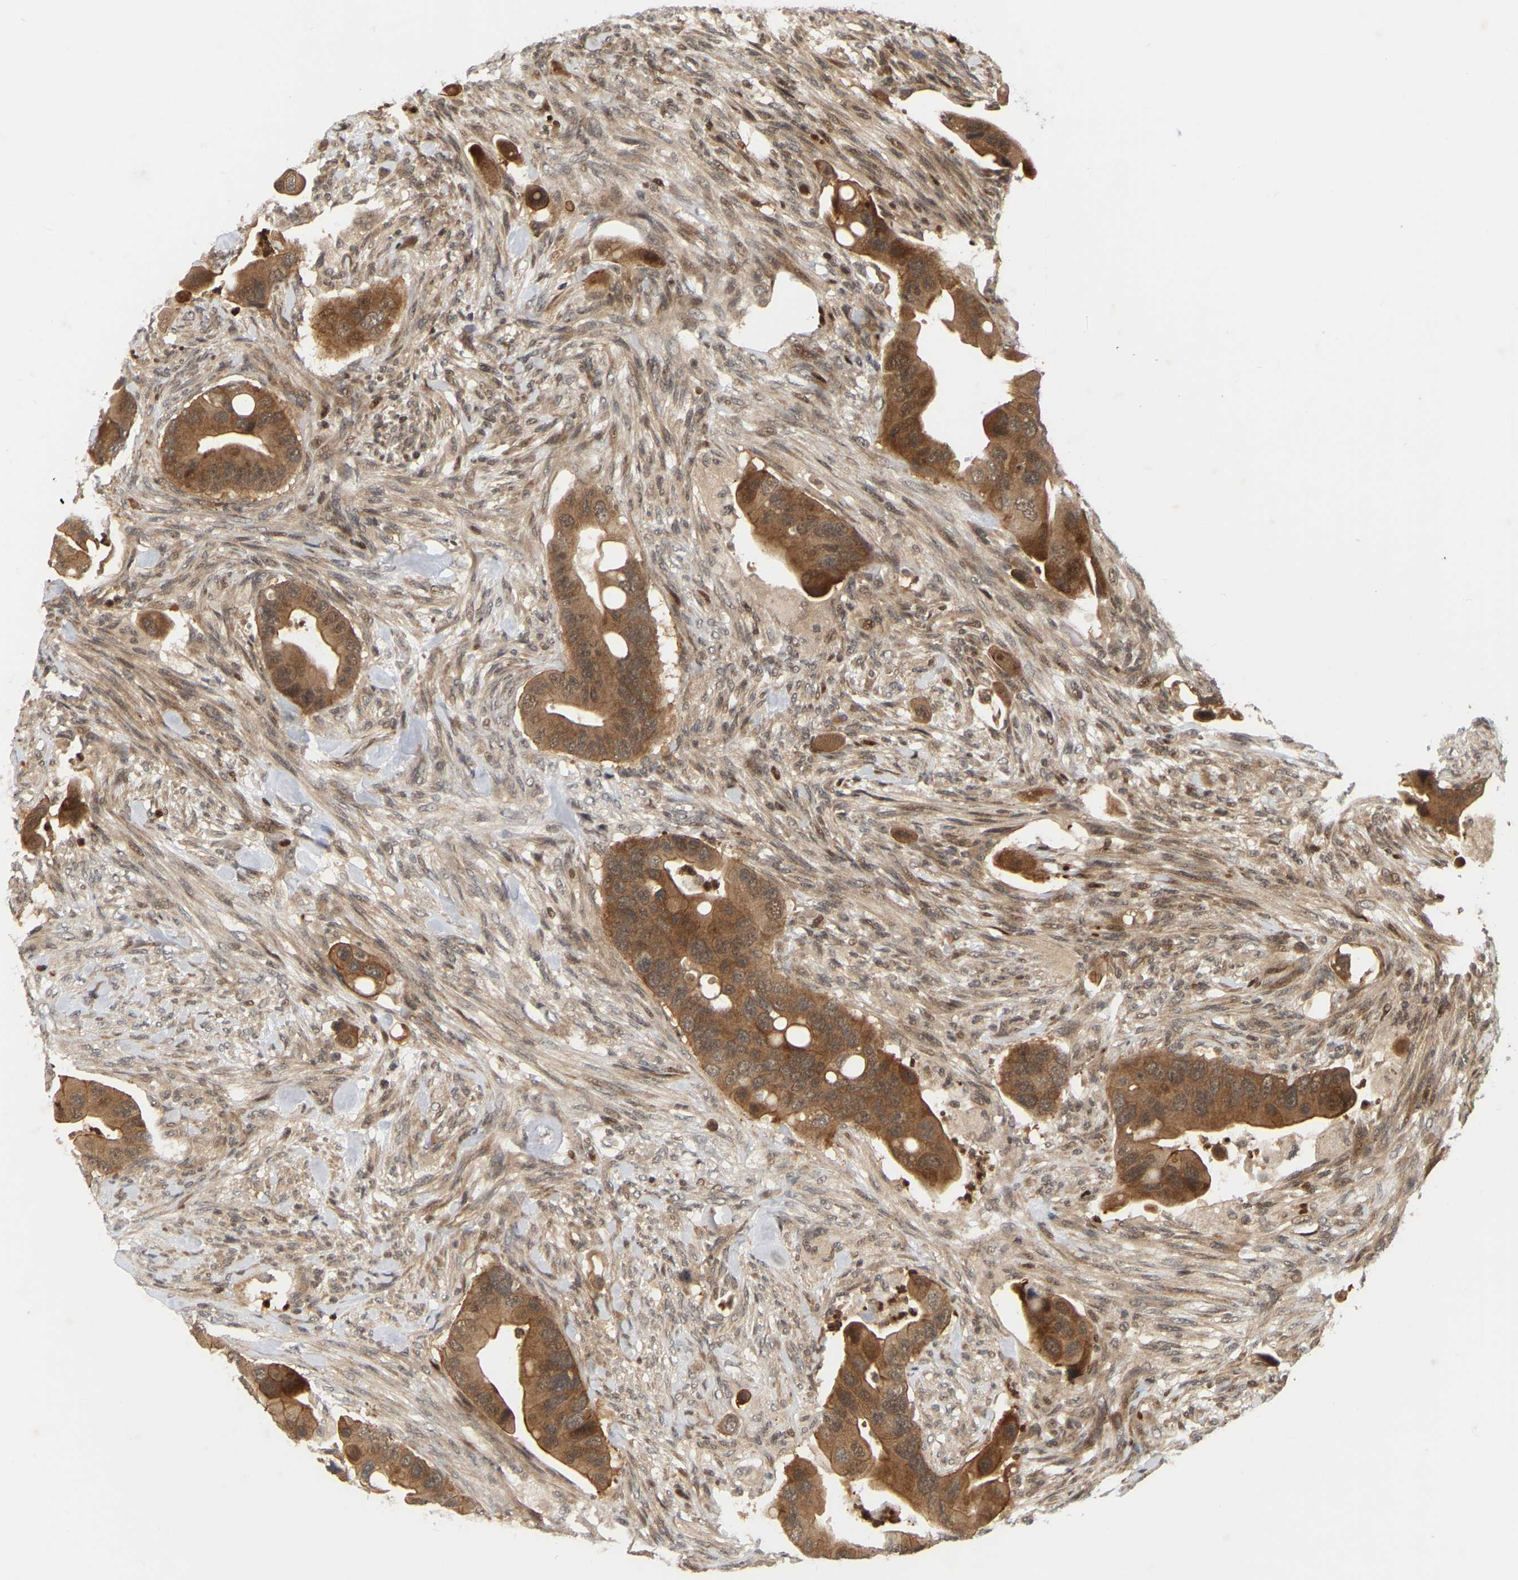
{"staining": {"intensity": "moderate", "quantity": ">75%", "location": "cytoplasmic/membranous"}, "tissue": "colorectal cancer", "cell_type": "Tumor cells", "image_type": "cancer", "snomed": [{"axis": "morphology", "description": "Adenocarcinoma, NOS"}, {"axis": "topography", "description": "Rectum"}], "caption": "Tumor cells reveal medium levels of moderate cytoplasmic/membranous expression in approximately >75% of cells in colorectal adenocarcinoma.", "gene": "NFE2L2", "patient": {"sex": "female", "age": 57}}